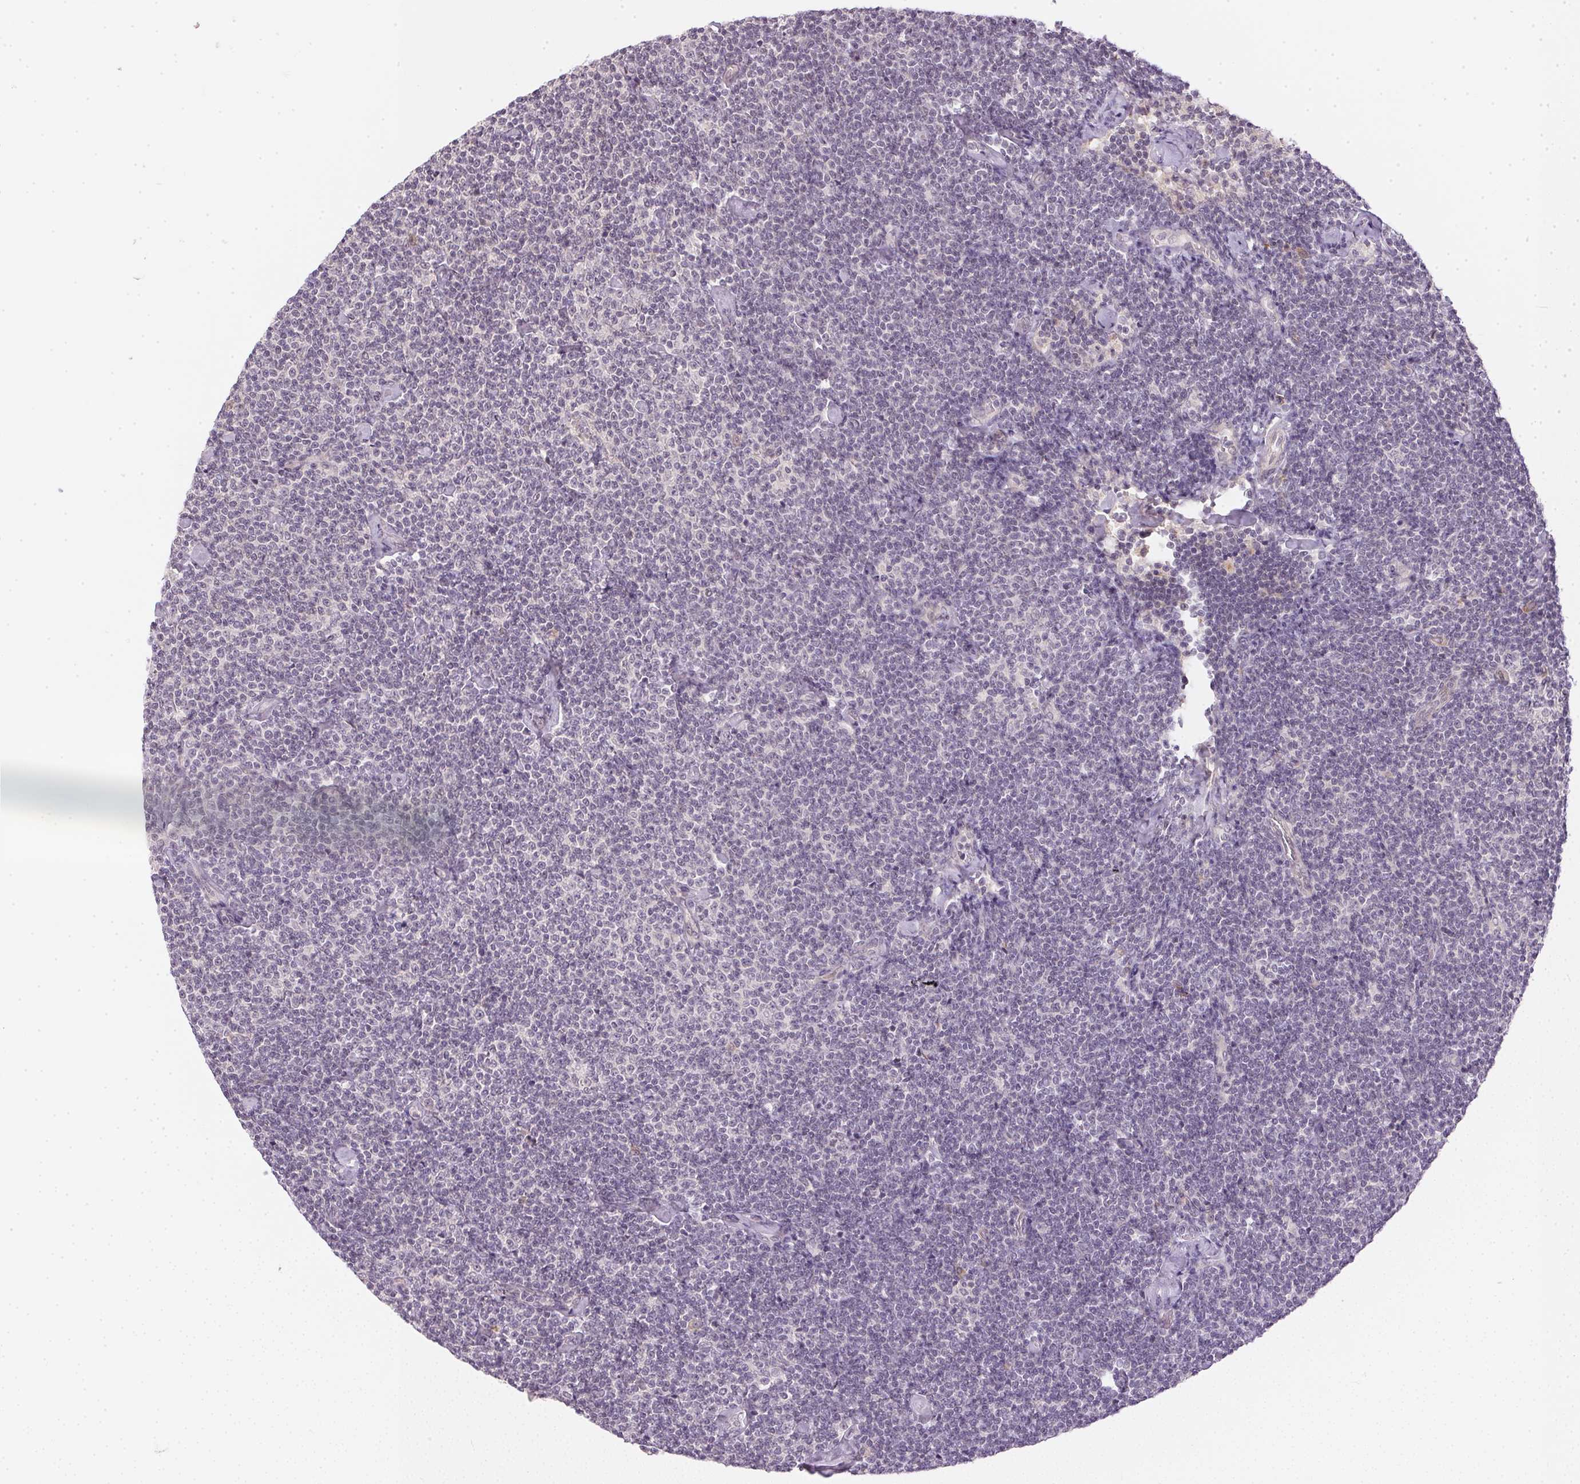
{"staining": {"intensity": "negative", "quantity": "none", "location": "none"}, "tissue": "lymphoma", "cell_type": "Tumor cells", "image_type": "cancer", "snomed": [{"axis": "morphology", "description": "Malignant lymphoma, non-Hodgkin's type, Low grade"}, {"axis": "topography", "description": "Lymph node"}], "caption": "DAB immunohistochemical staining of human lymphoma shows no significant expression in tumor cells.", "gene": "TTC23L", "patient": {"sex": "male", "age": 81}}